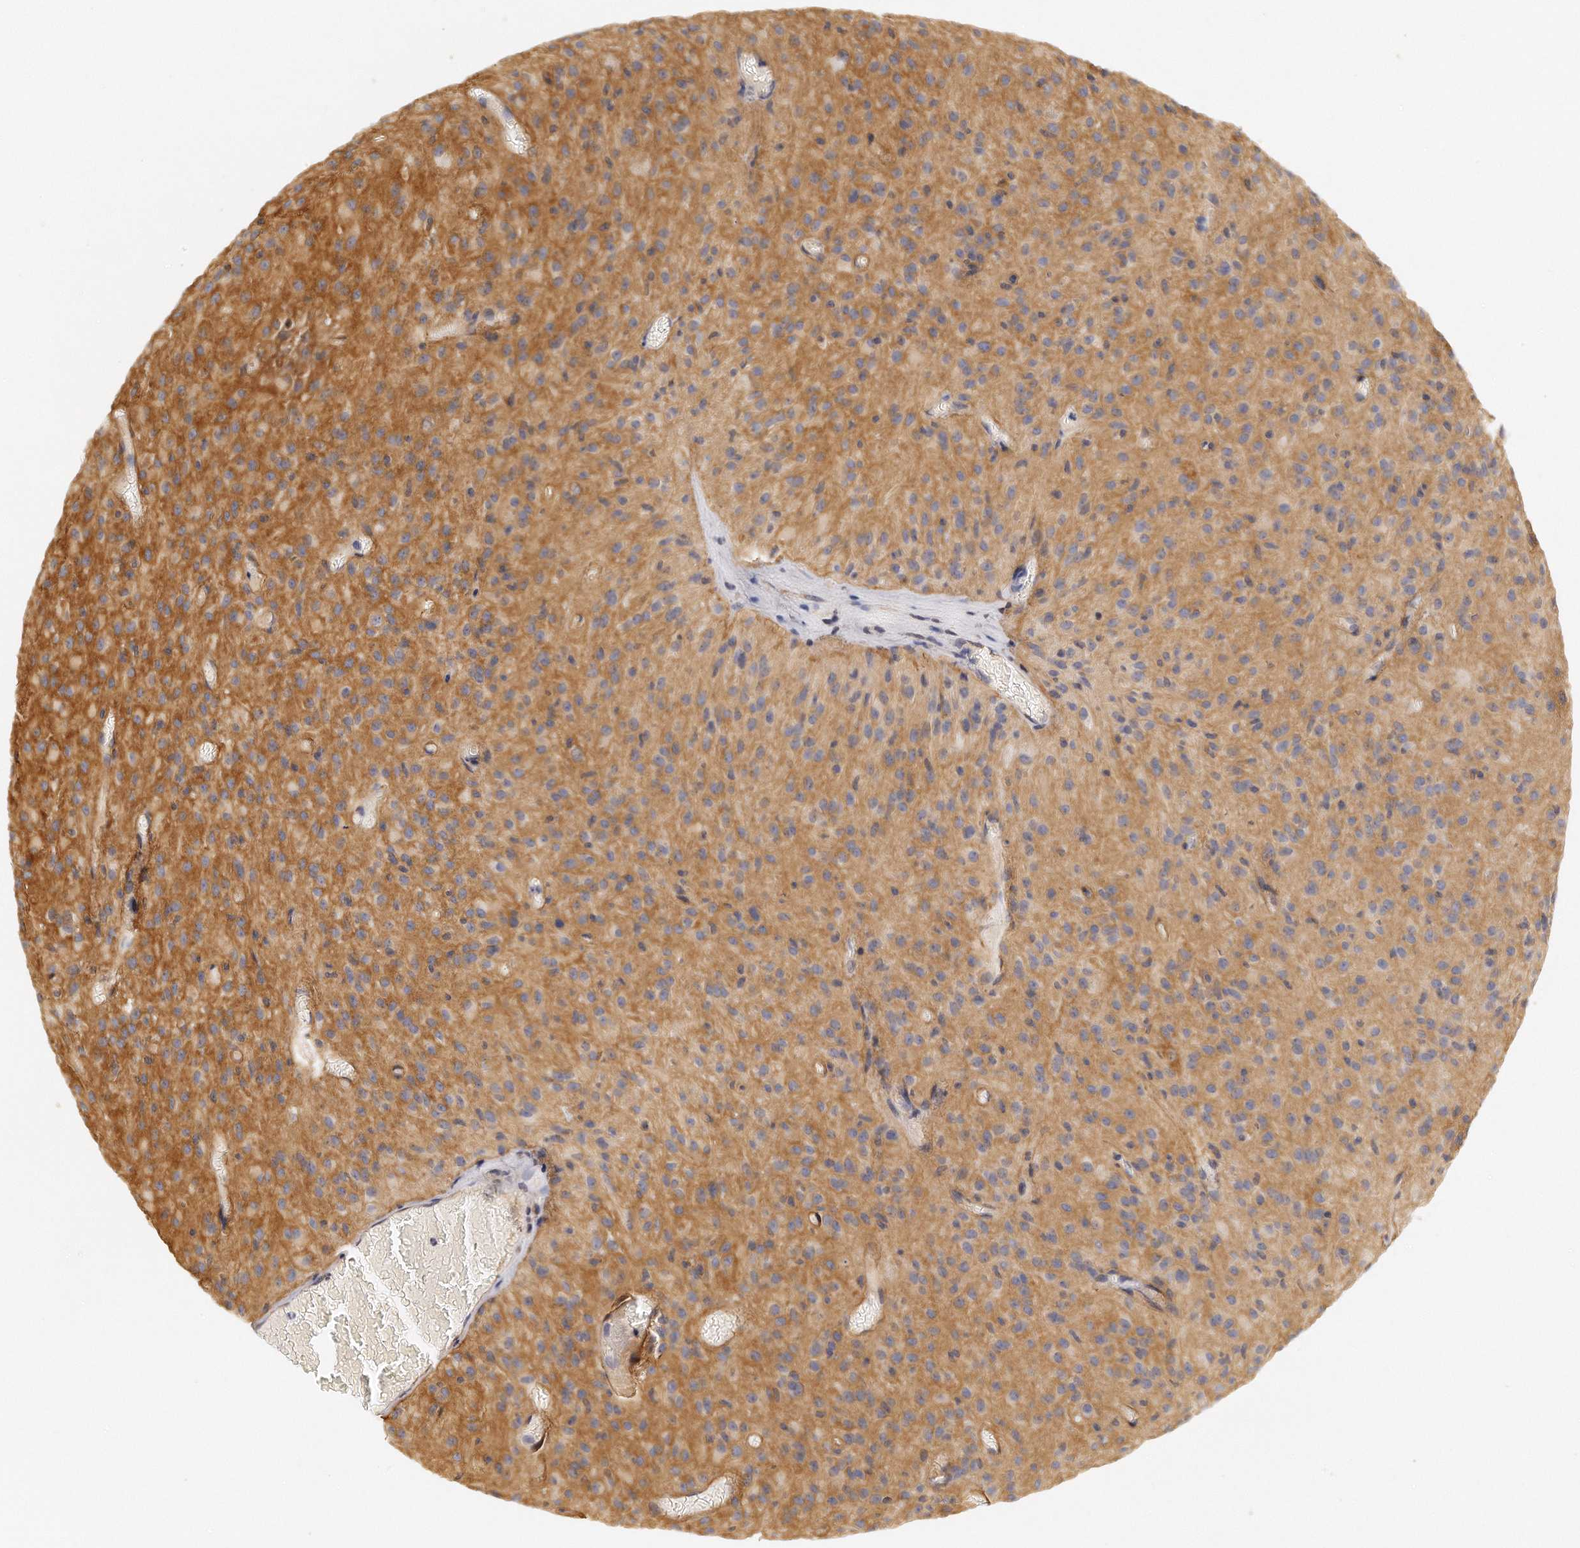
{"staining": {"intensity": "moderate", "quantity": "25%-75%", "location": "cytoplasmic/membranous"}, "tissue": "glioma", "cell_type": "Tumor cells", "image_type": "cancer", "snomed": [{"axis": "morphology", "description": "Glioma, malignant, High grade"}, {"axis": "topography", "description": "Brain"}], "caption": "IHC (DAB) staining of malignant high-grade glioma shows moderate cytoplasmic/membranous protein positivity in about 25%-75% of tumor cells. The protein is shown in brown color, while the nuclei are stained blue.", "gene": "CHST7", "patient": {"sex": "female", "age": 59}}